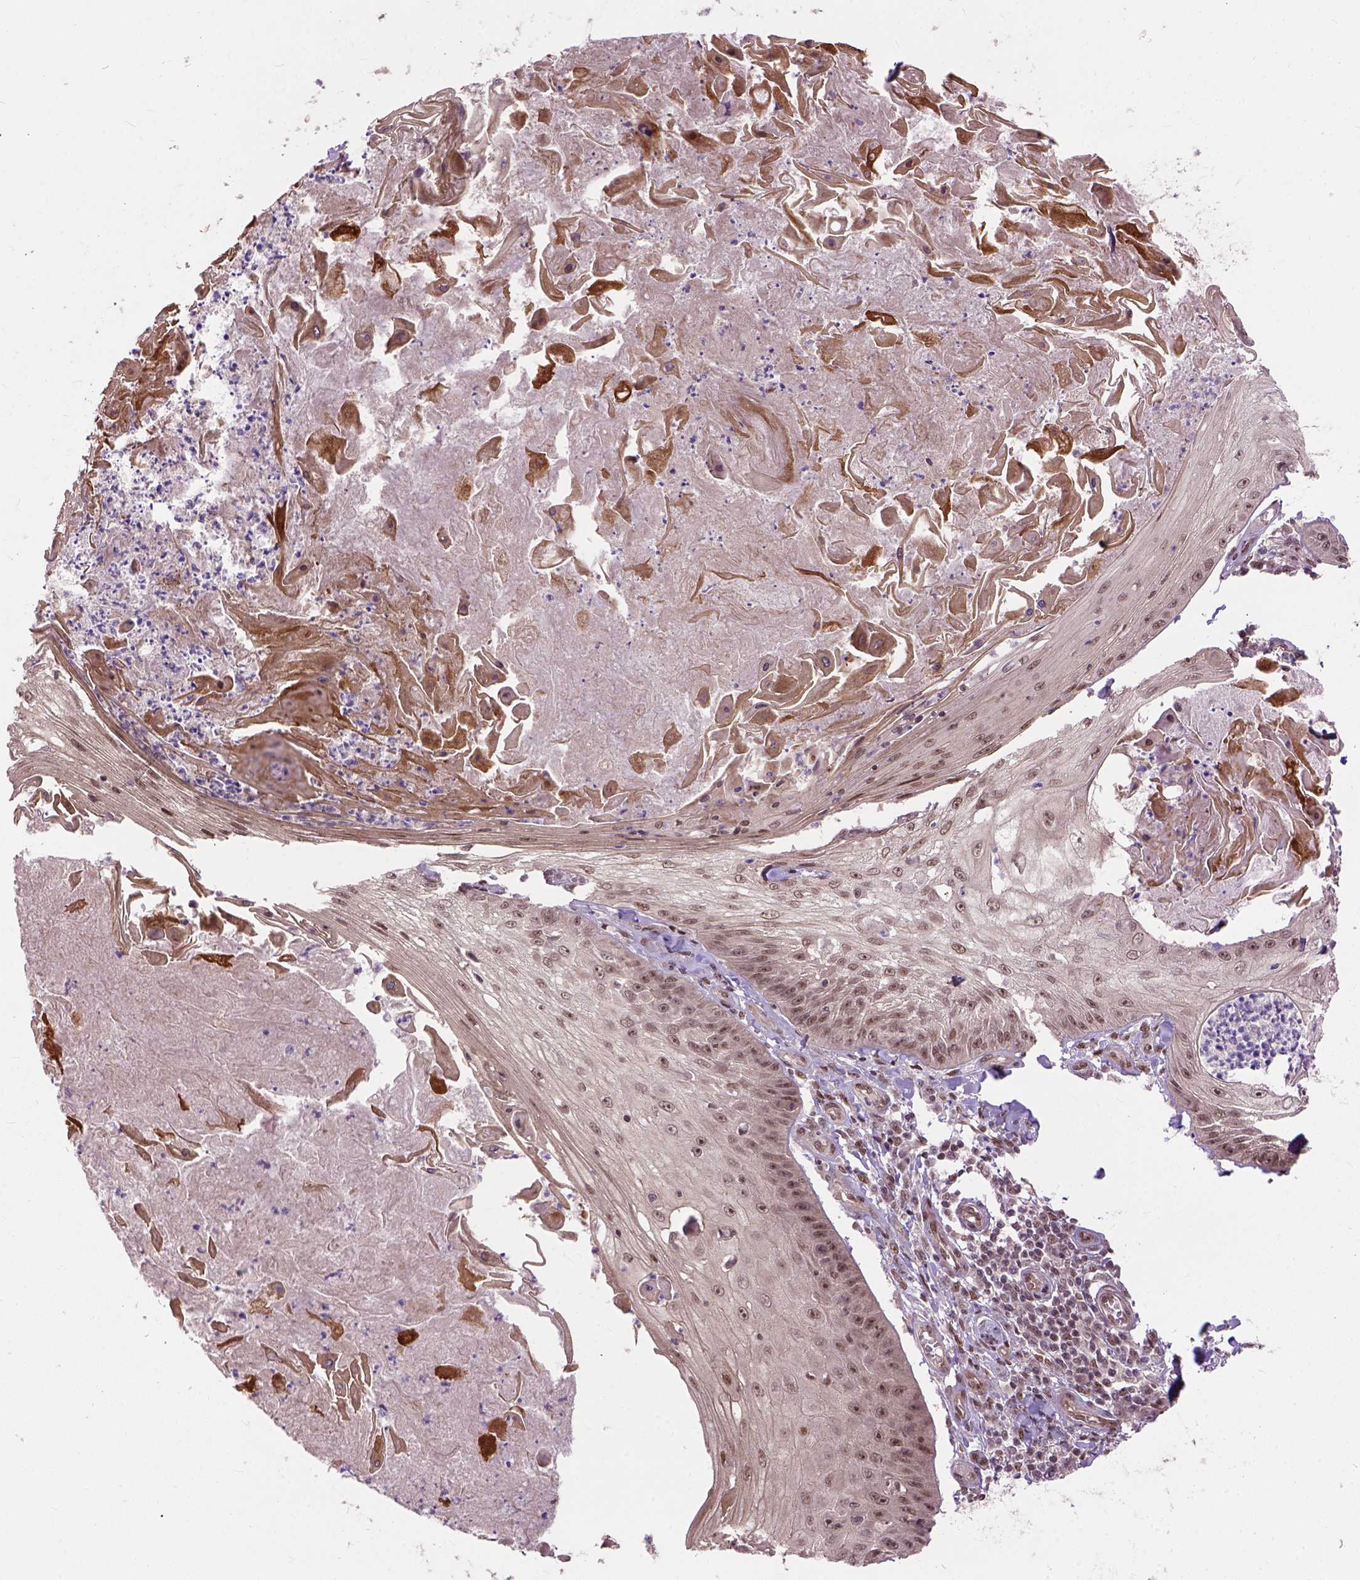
{"staining": {"intensity": "moderate", "quantity": ">75%", "location": "nuclear"}, "tissue": "skin cancer", "cell_type": "Tumor cells", "image_type": "cancer", "snomed": [{"axis": "morphology", "description": "Squamous cell carcinoma, NOS"}, {"axis": "topography", "description": "Skin"}], "caption": "A high-resolution histopathology image shows IHC staining of squamous cell carcinoma (skin), which shows moderate nuclear expression in approximately >75% of tumor cells. Nuclei are stained in blue.", "gene": "ZNF630", "patient": {"sex": "male", "age": 70}}